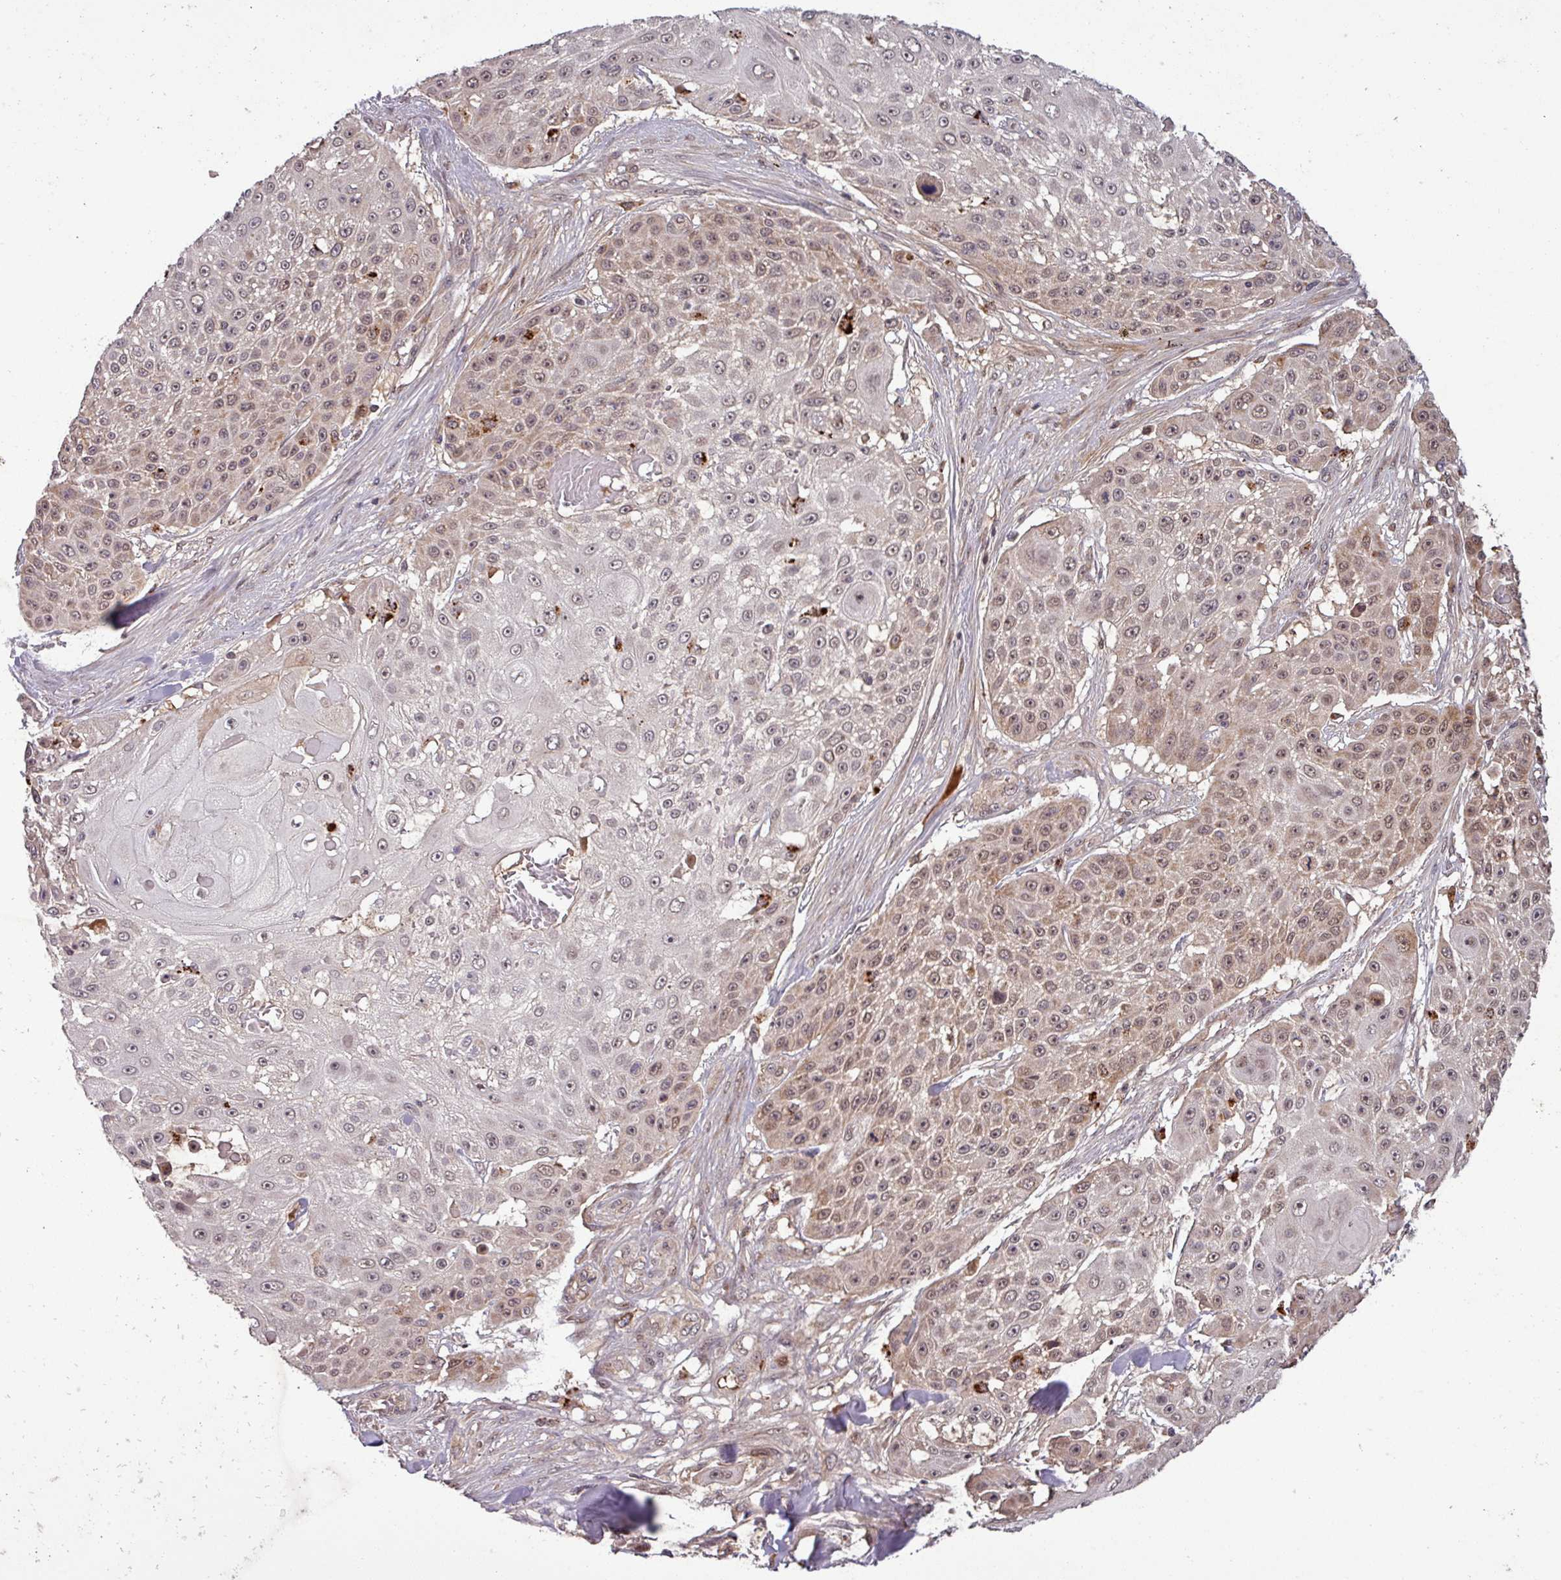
{"staining": {"intensity": "moderate", "quantity": "25%-75%", "location": "cytoplasmic/membranous,nuclear"}, "tissue": "skin cancer", "cell_type": "Tumor cells", "image_type": "cancer", "snomed": [{"axis": "morphology", "description": "Squamous cell carcinoma, NOS"}, {"axis": "topography", "description": "Skin"}], "caption": "Skin cancer (squamous cell carcinoma) was stained to show a protein in brown. There is medium levels of moderate cytoplasmic/membranous and nuclear positivity in approximately 25%-75% of tumor cells. The staining was performed using DAB to visualize the protein expression in brown, while the nuclei were stained in blue with hematoxylin (Magnification: 20x).", "gene": "PUS1", "patient": {"sex": "female", "age": 86}}